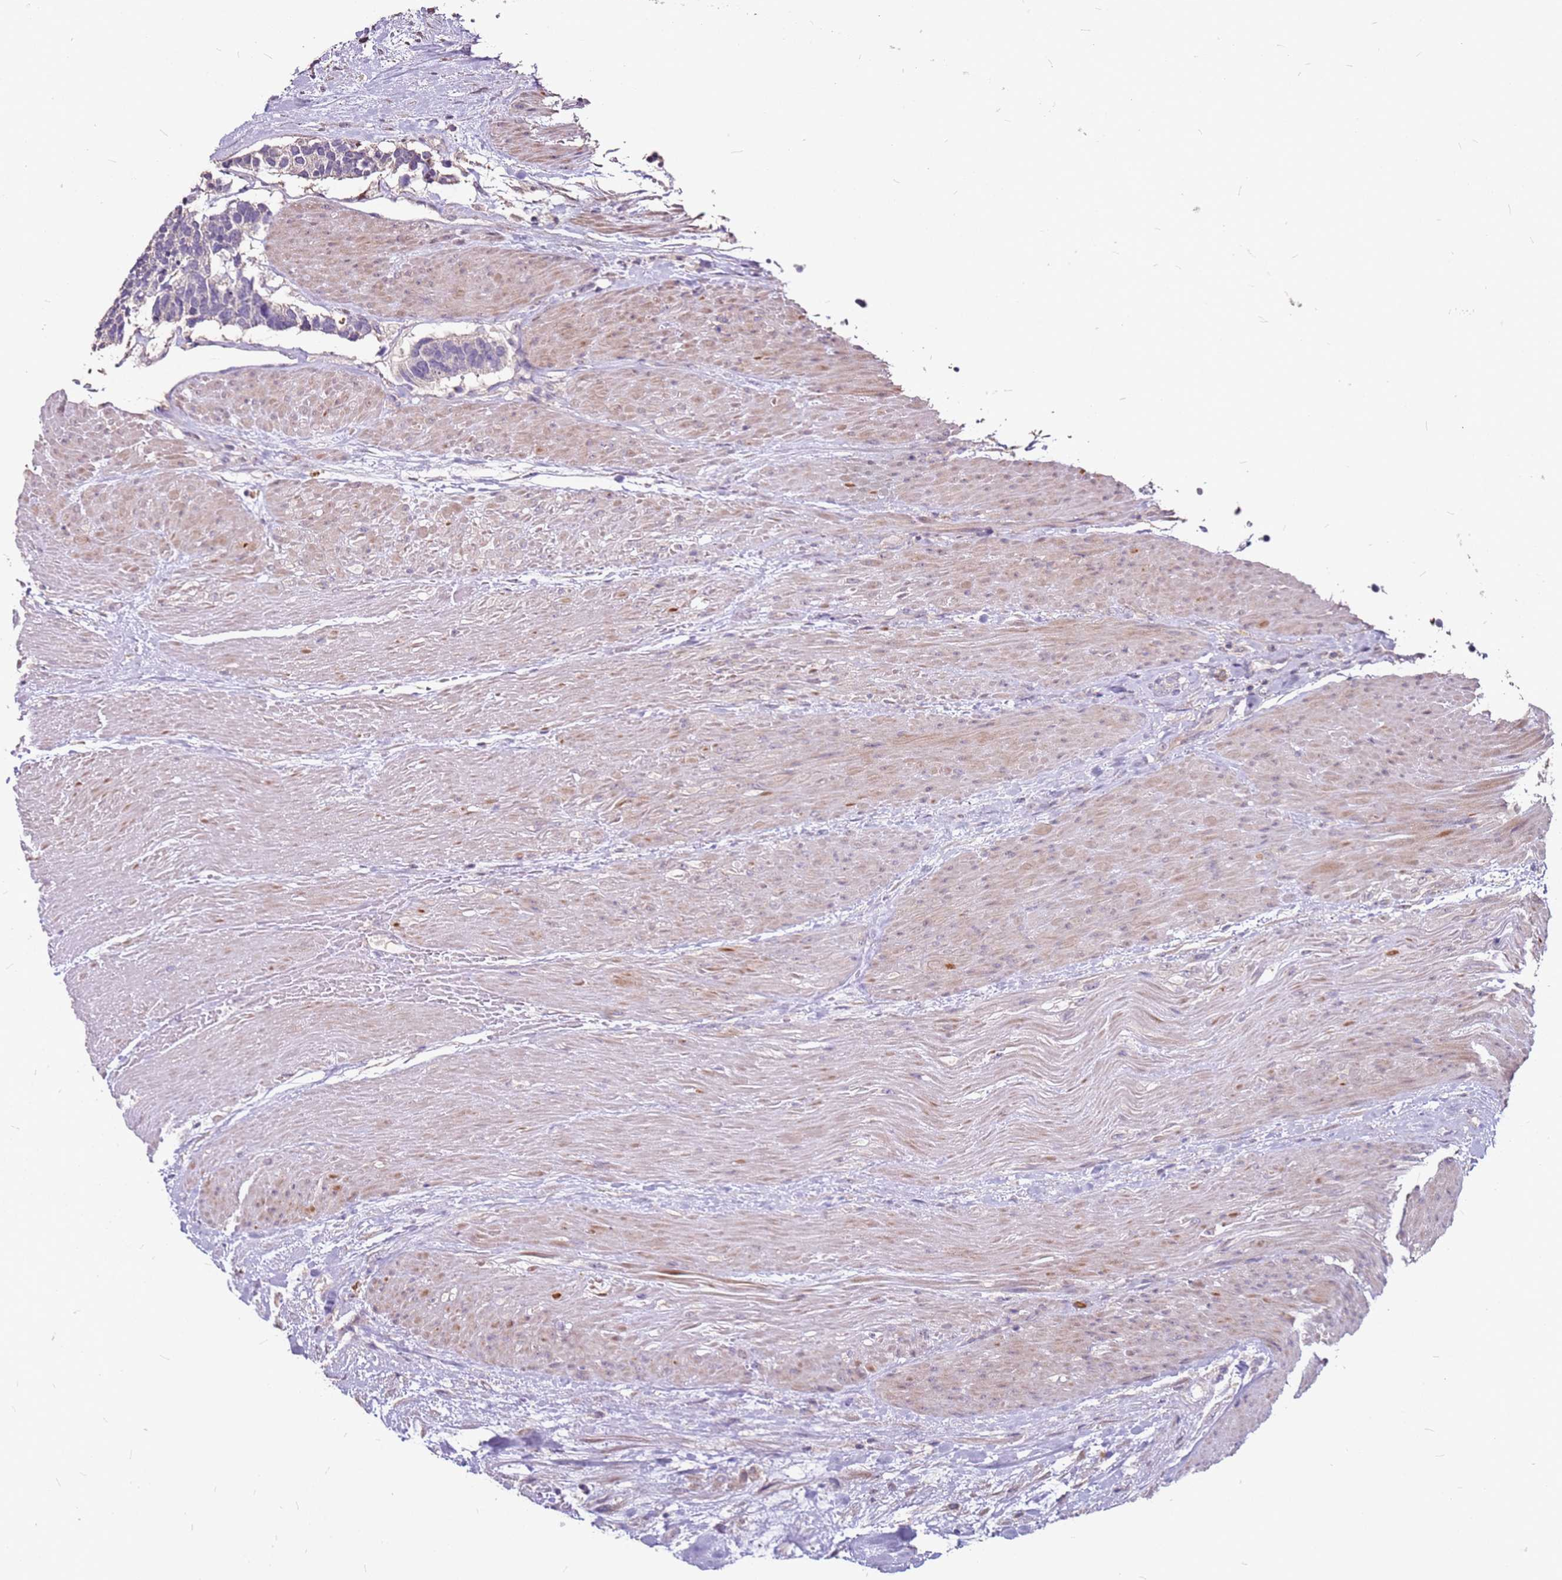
{"staining": {"intensity": "negative", "quantity": "none", "location": "none"}, "tissue": "carcinoid", "cell_type": "Tumor cells", "image_type": "cancer", "snomed": [{"axis": "morphology", "description": "Carcinoma, NOS"}, {"axis": "morphology", "description": "Carcinoid, malignant, NOS"}, {"axis": "topography", "description": "Urinary bladder"}], "caption": "There is no significant positivity in tumor cells of carcinoid (malignant).", "gene": "DCDC2C", "patient": {"sex": "male", "age": 57}}